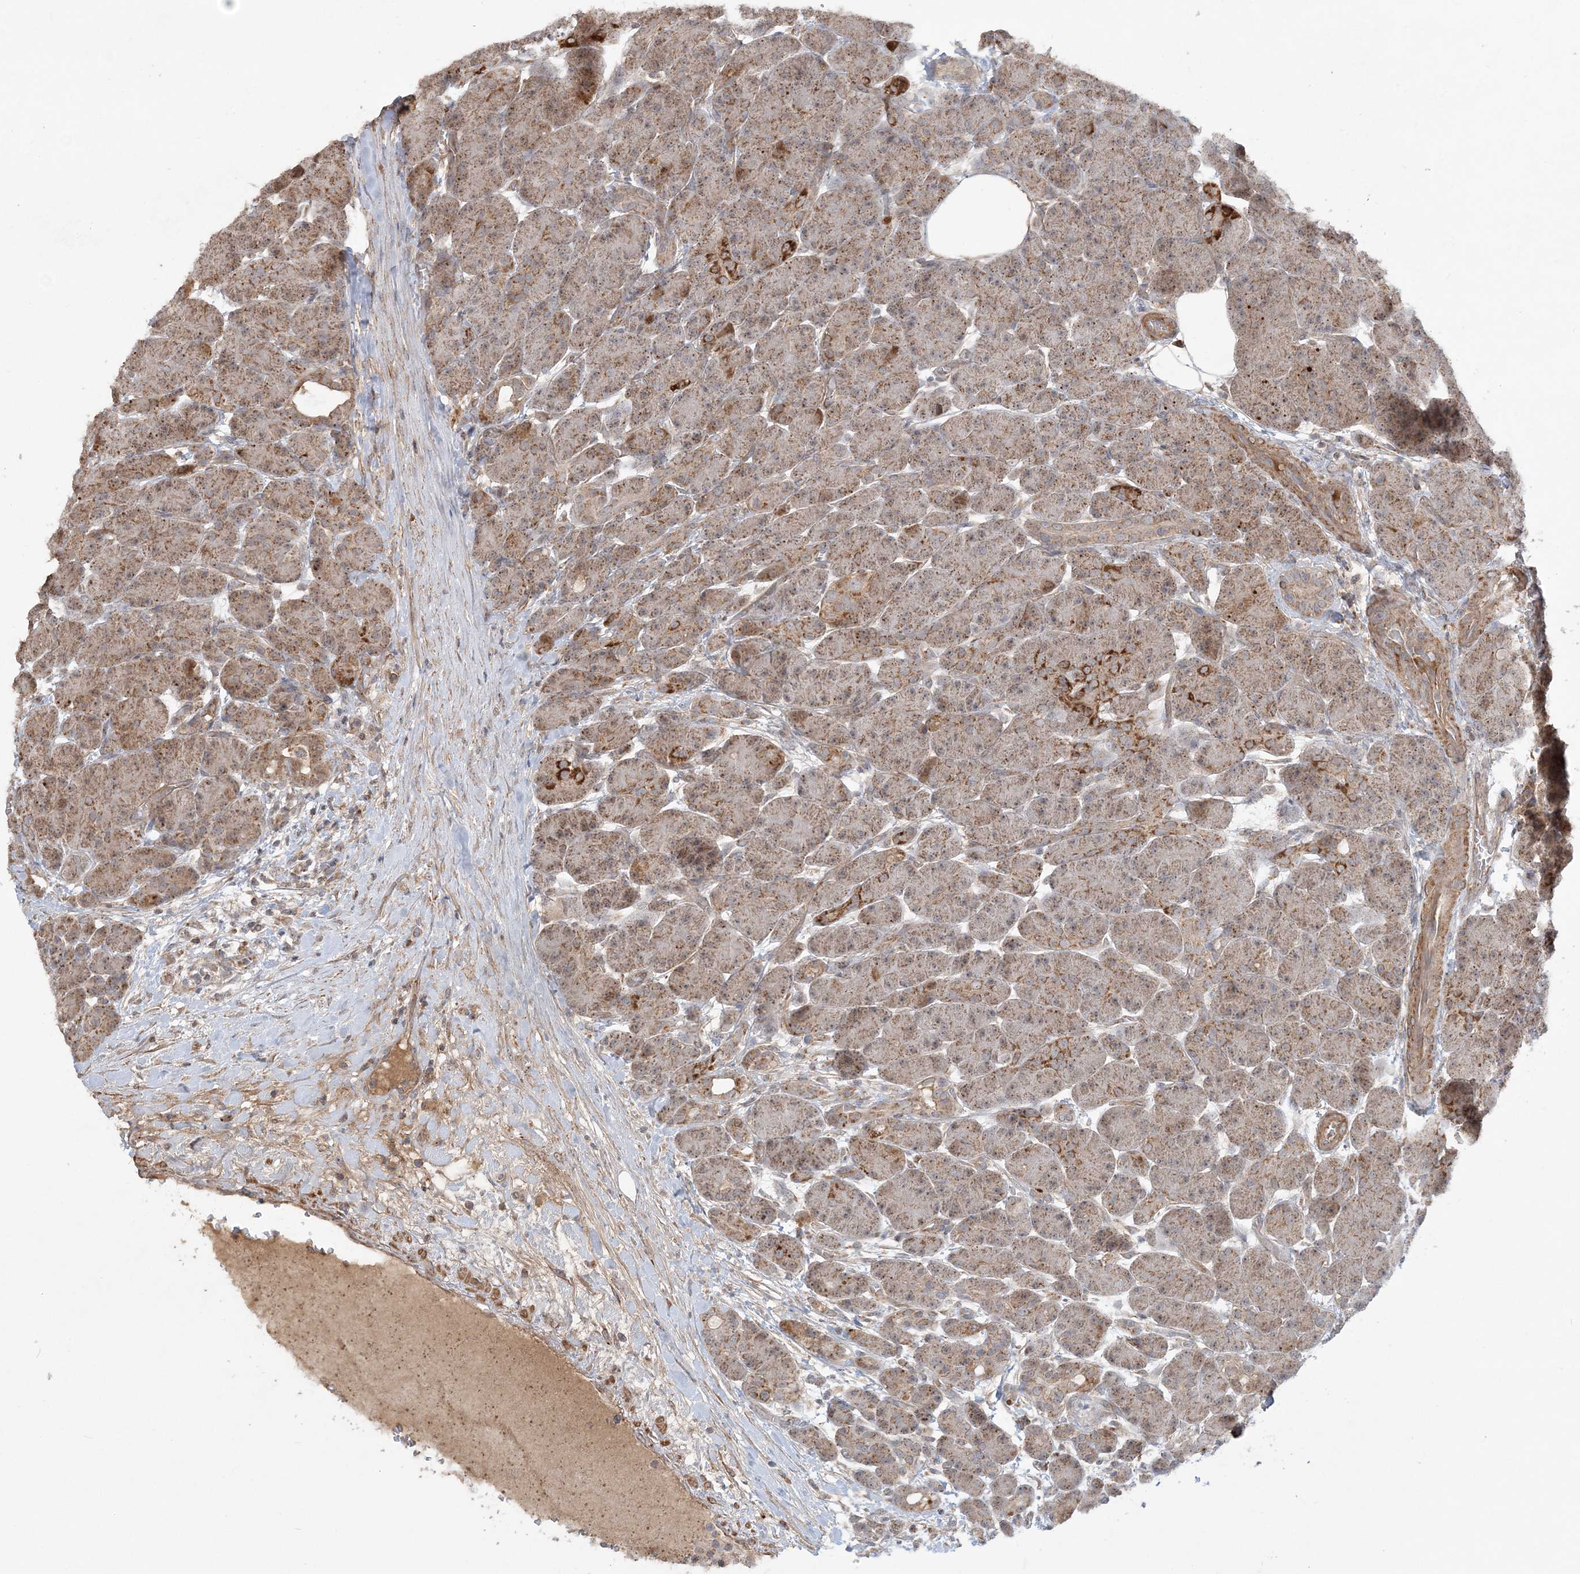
{"staining": {"intensity": "moderate", "quantity": ">75%", "location": "cytoplasmic/membranous"}, "tissue": "pancreas", "cell_type": "Exocrine glandular cells", "image_type": "normal", "snomed": [{"axis": "morphology", "description": "Normal tissue, NOS"}, {"axis": "topography", "description": "Pancreas"}], "caption": "Immunohistochemical staining of benign pancreas exhibits >75% levels of moderate cytoplasmic/membranous protein positivity in about >75% of exocrine glandular cells.", "gene": "SCLT1", "patient": {"sex": "male", "age": 63}}